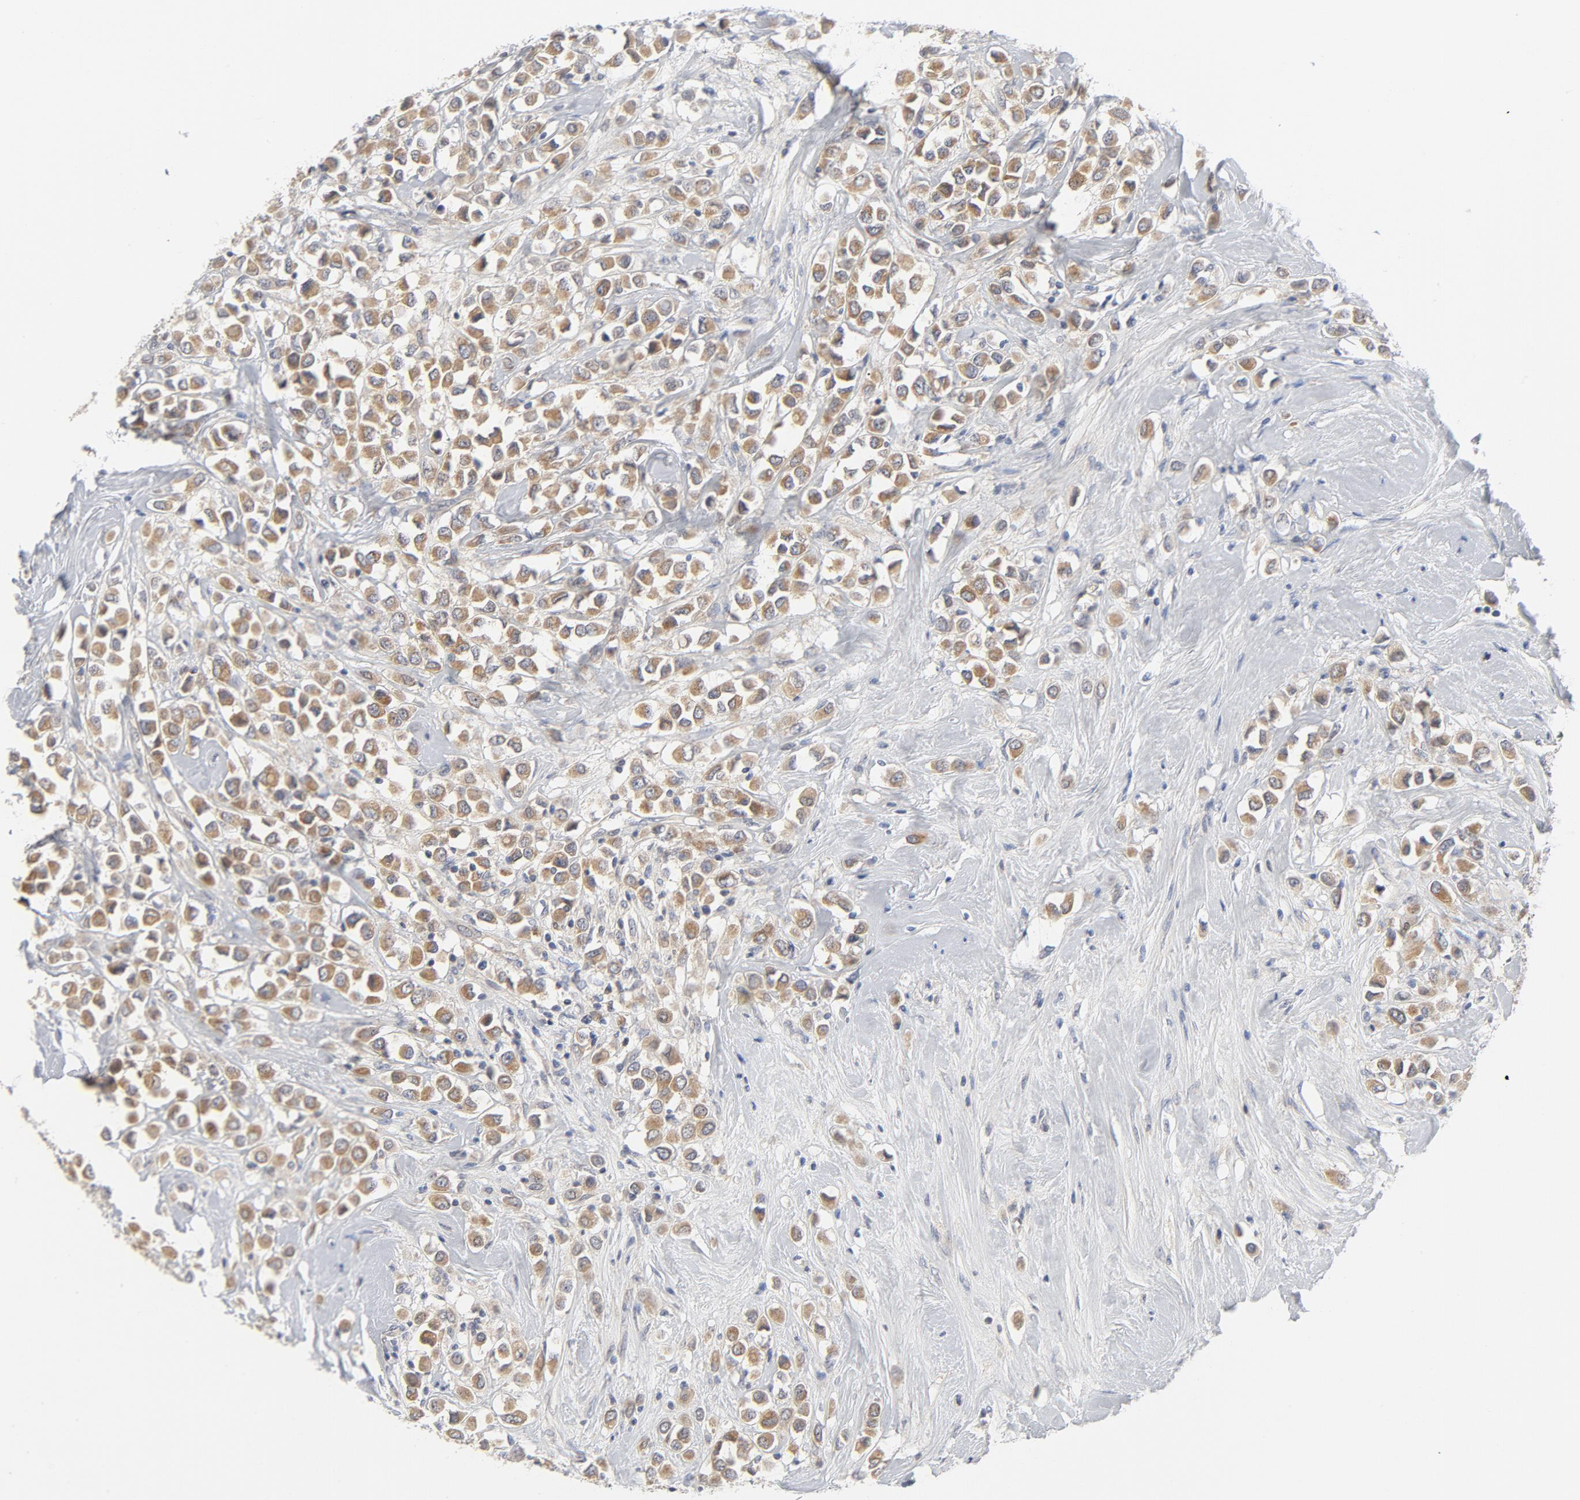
{"staining": {"intensity": "moderate", "quantity": ">75%", "location": "cytoplasmic/membranous"}, "tissue": "breast cancer", "cell_type": "Tumor cells", "image_type": "cancer", "snomed": [{"axis": "morphology", "description": "Duct carcinoma"}, {"axis": "topography", "description": "Breast"}], "caption": "A micrograph of breast intraductal carcinoma stained for a protein reveals moderate cytoplasmic/membranous brown staining in tumor cells.", "gene": "BAD", "patient": {"sex": "female", "age": 61}}